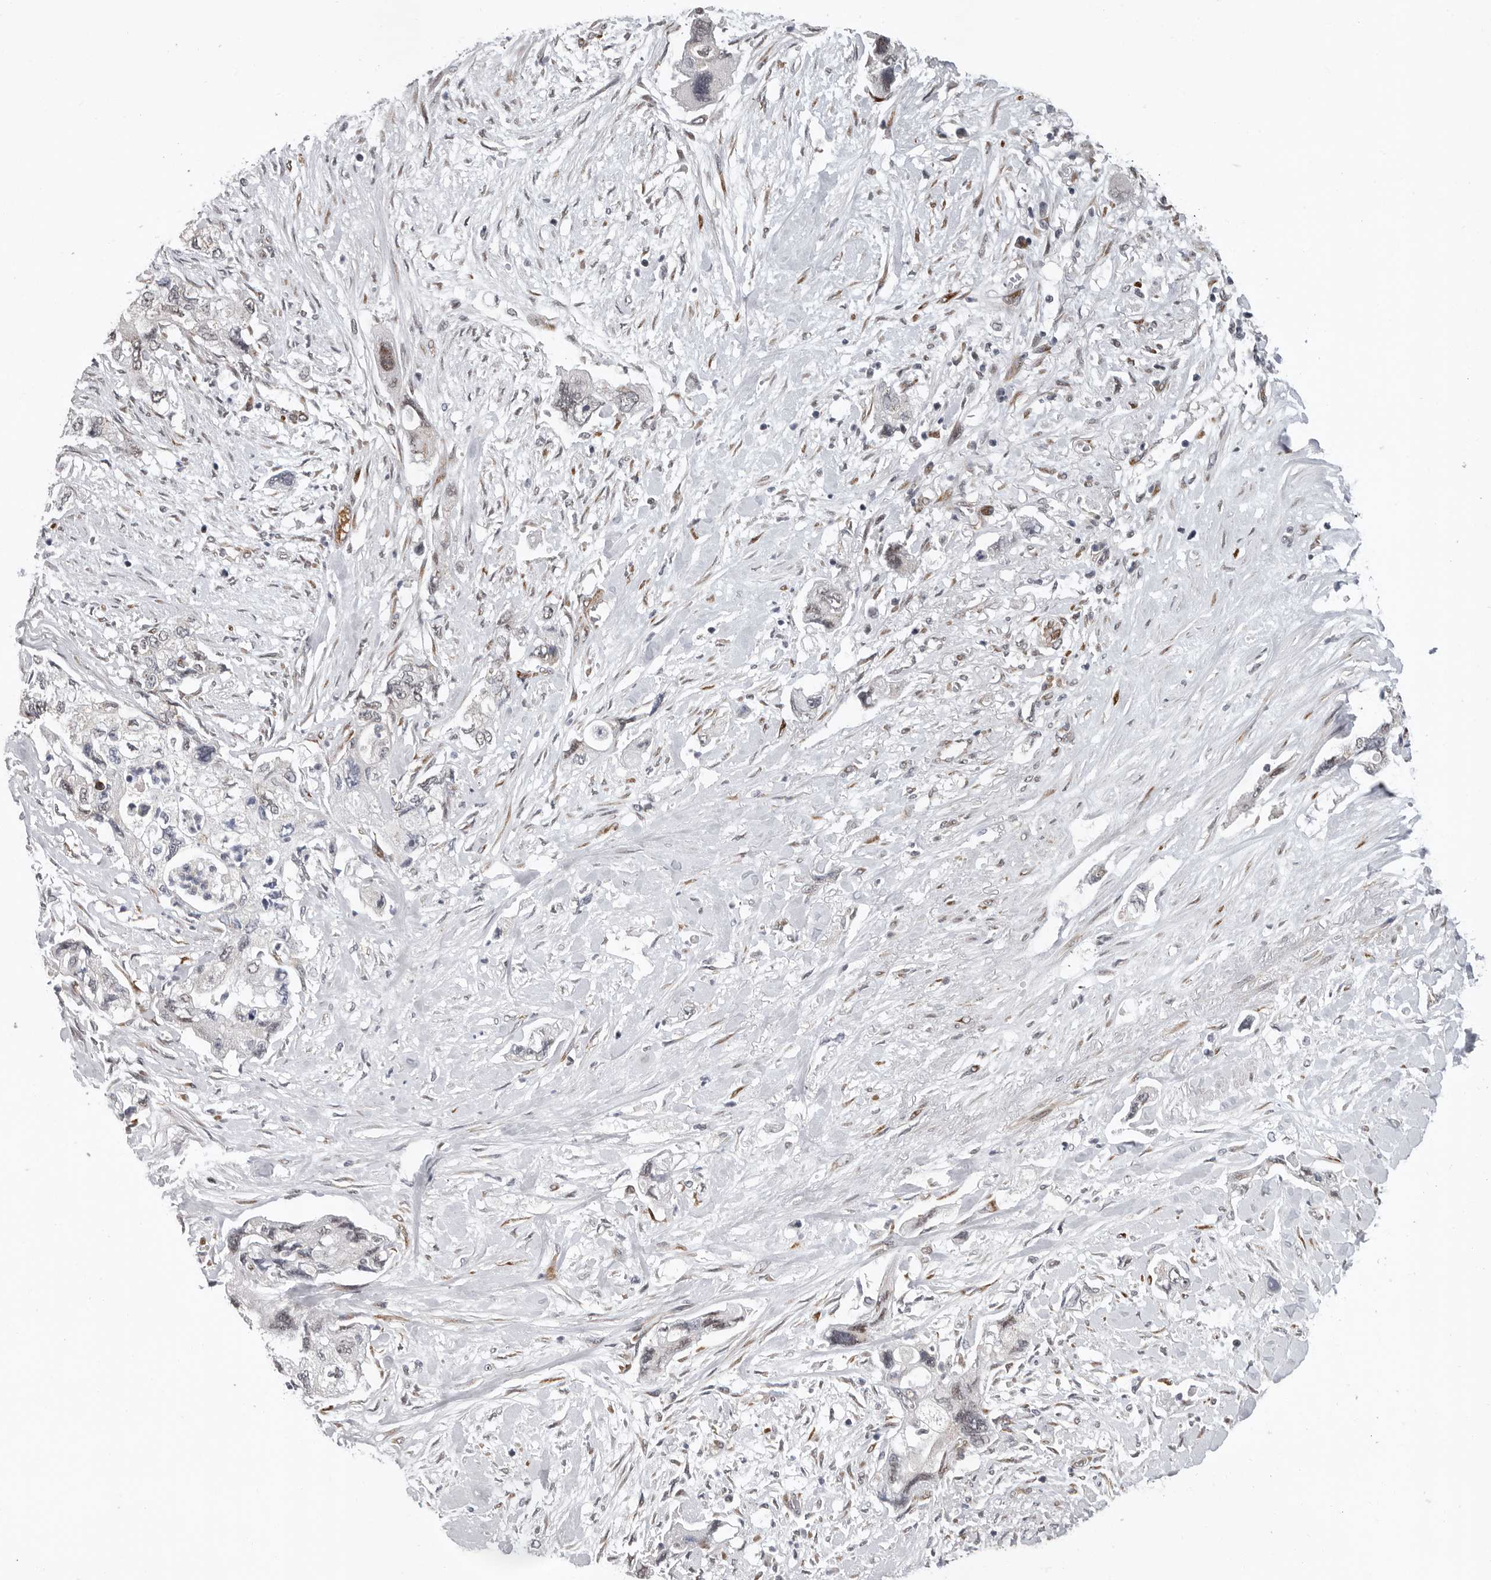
{"staining": {"intensity": "negative", "quantity": "none", "location": "none"}, "tissue": "pancreatic cancer", "cell_type": "Tumor cells", "image_type": "cancer", "snomed": [{"axis": "morphology", "description": "Adenocarcinoma, NOS"}, {"axis": "topography", "description": "Pancreas"}], "caption": "Tumor cells are negative for brown protein staining in pancreatic adenocarcinoma.", "gene": "RALGPS2", "patient": {"sex": "female", "age": 73}}